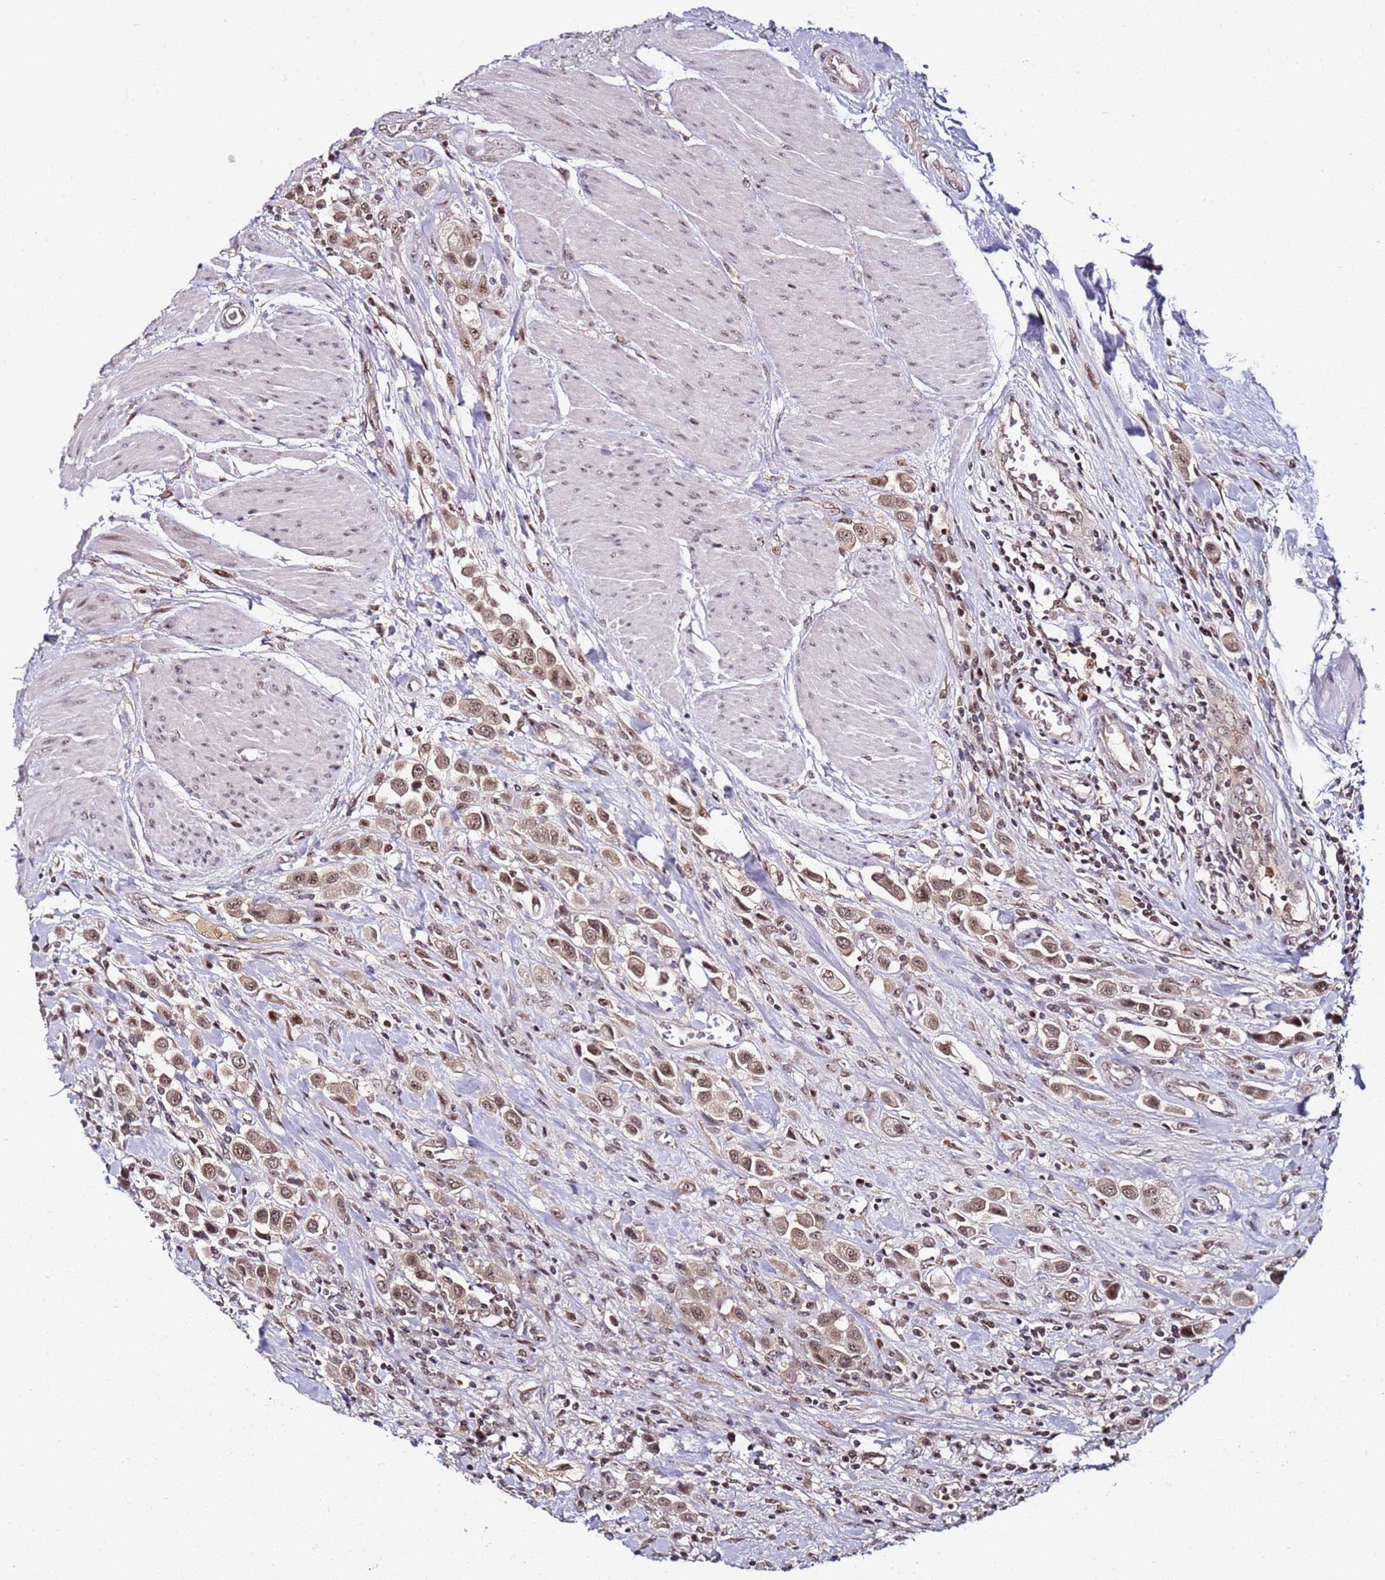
{"staining": {"intensity": "moderate", "quantity": ">75%", "location": "nuclear"}, "tissue": "urothelial cancer", "cell_type": "Tumor cells", "image_type": "cancer", "snomed": [{"axis": "morphology", "description": "Urothelial carcinoma, High grade"}, {"axis": "topography", "description": "Urinary bladder"}], "caption": "Urothelial carcinoma (high-grade) stained with IHC displays moderate nuclear staining in about >75% of tumor cells. (DAB IHC, brown staining for protein, blue staining for nuclei).", "gene": "FCF1", "patient": {"sex": "male", "age": 50}}